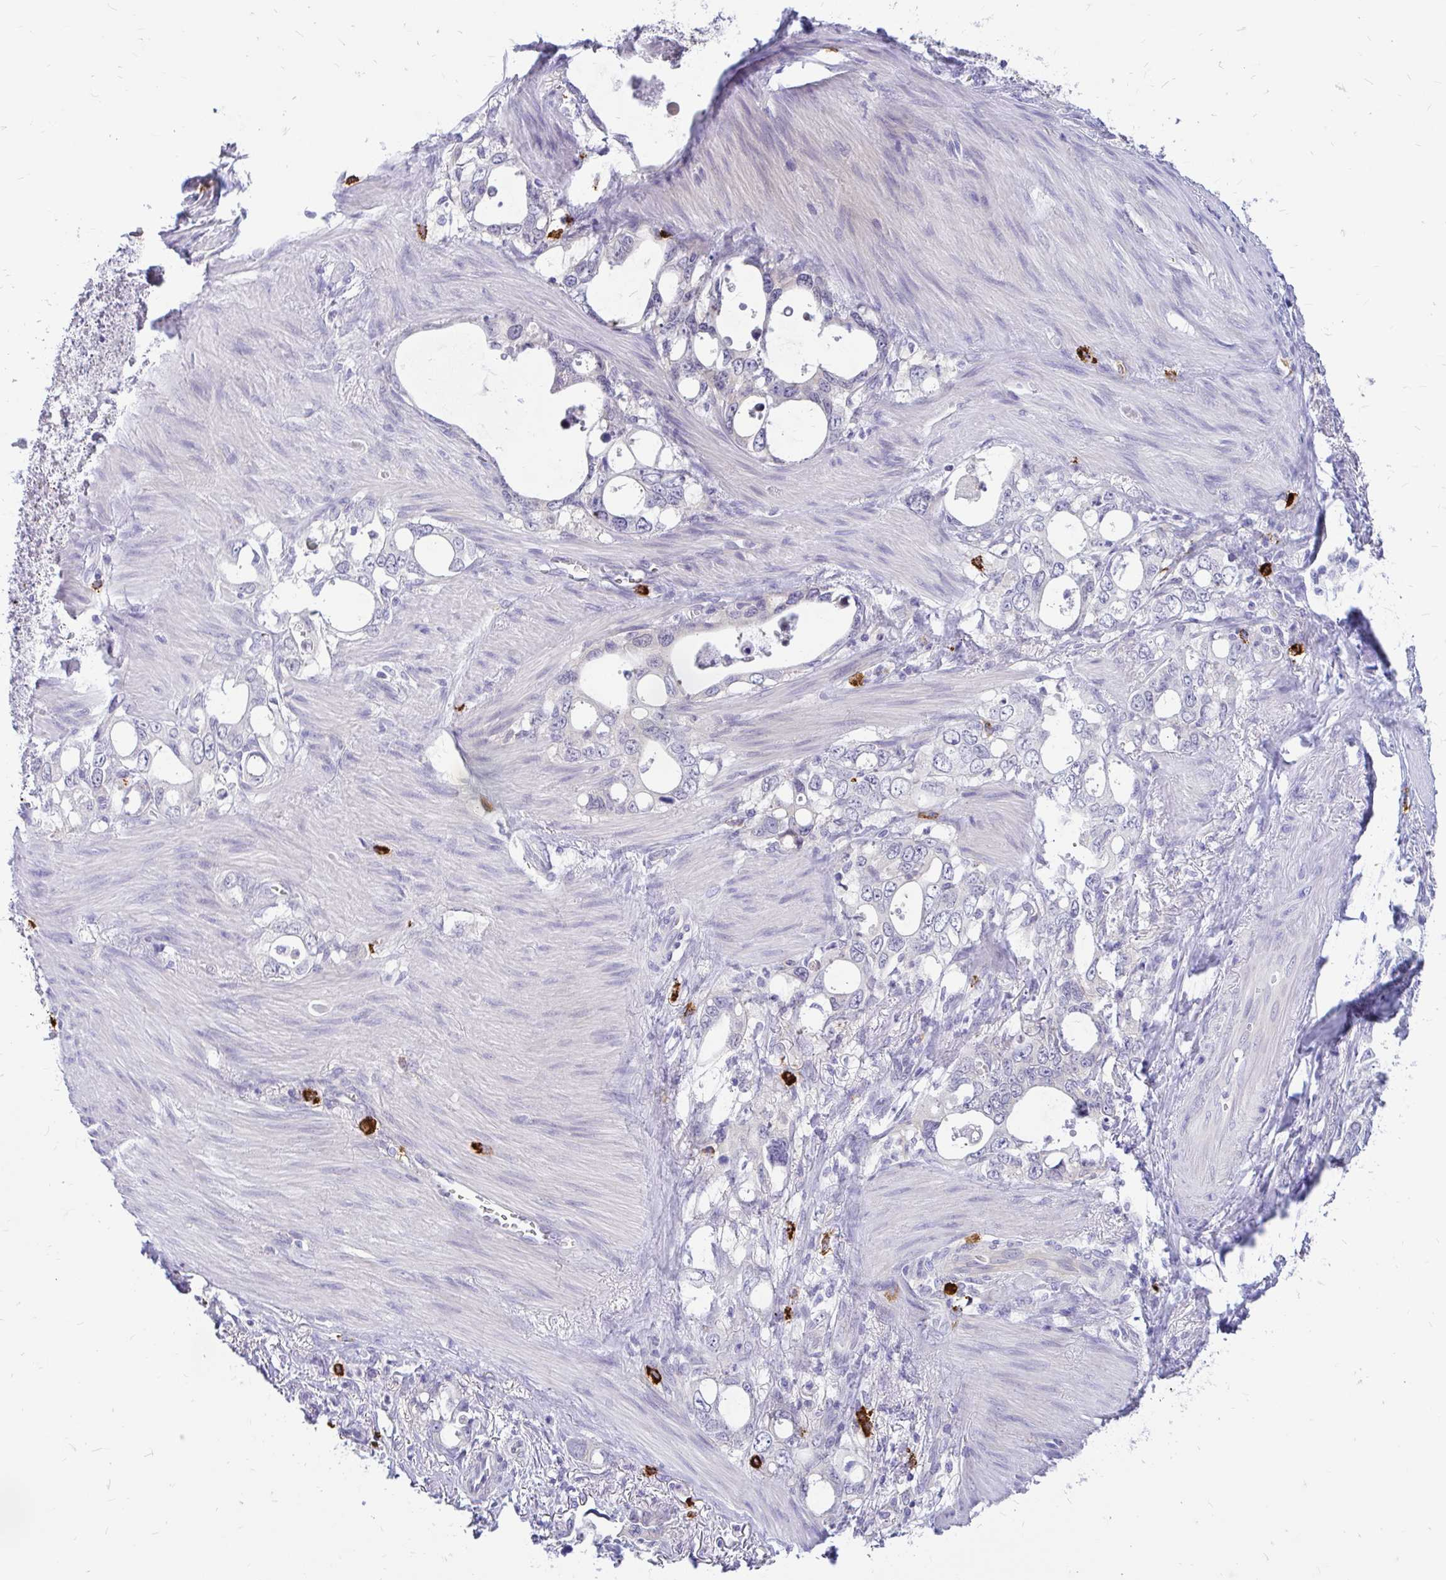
{"staining": {"intensity": "negative", "quantity": "none", "location": "none"}, "tissue": "stomach cancer", "cell_type": "Tumor cells", "image_type": "cancer", "snomed": [{"axis": "morphology", "description": "Adenocarcinoma, NOS"}, {"axis": "topography", "description": "Stomach, upper"}], "caption": "The immunohistochemistry (IHC) photomicrograph has no significant staining in tumor cells of stomach adenocarcinoma tissue.", "gene": "MAP1LC3A", "patient": {"sex": "male", "age": 74}}